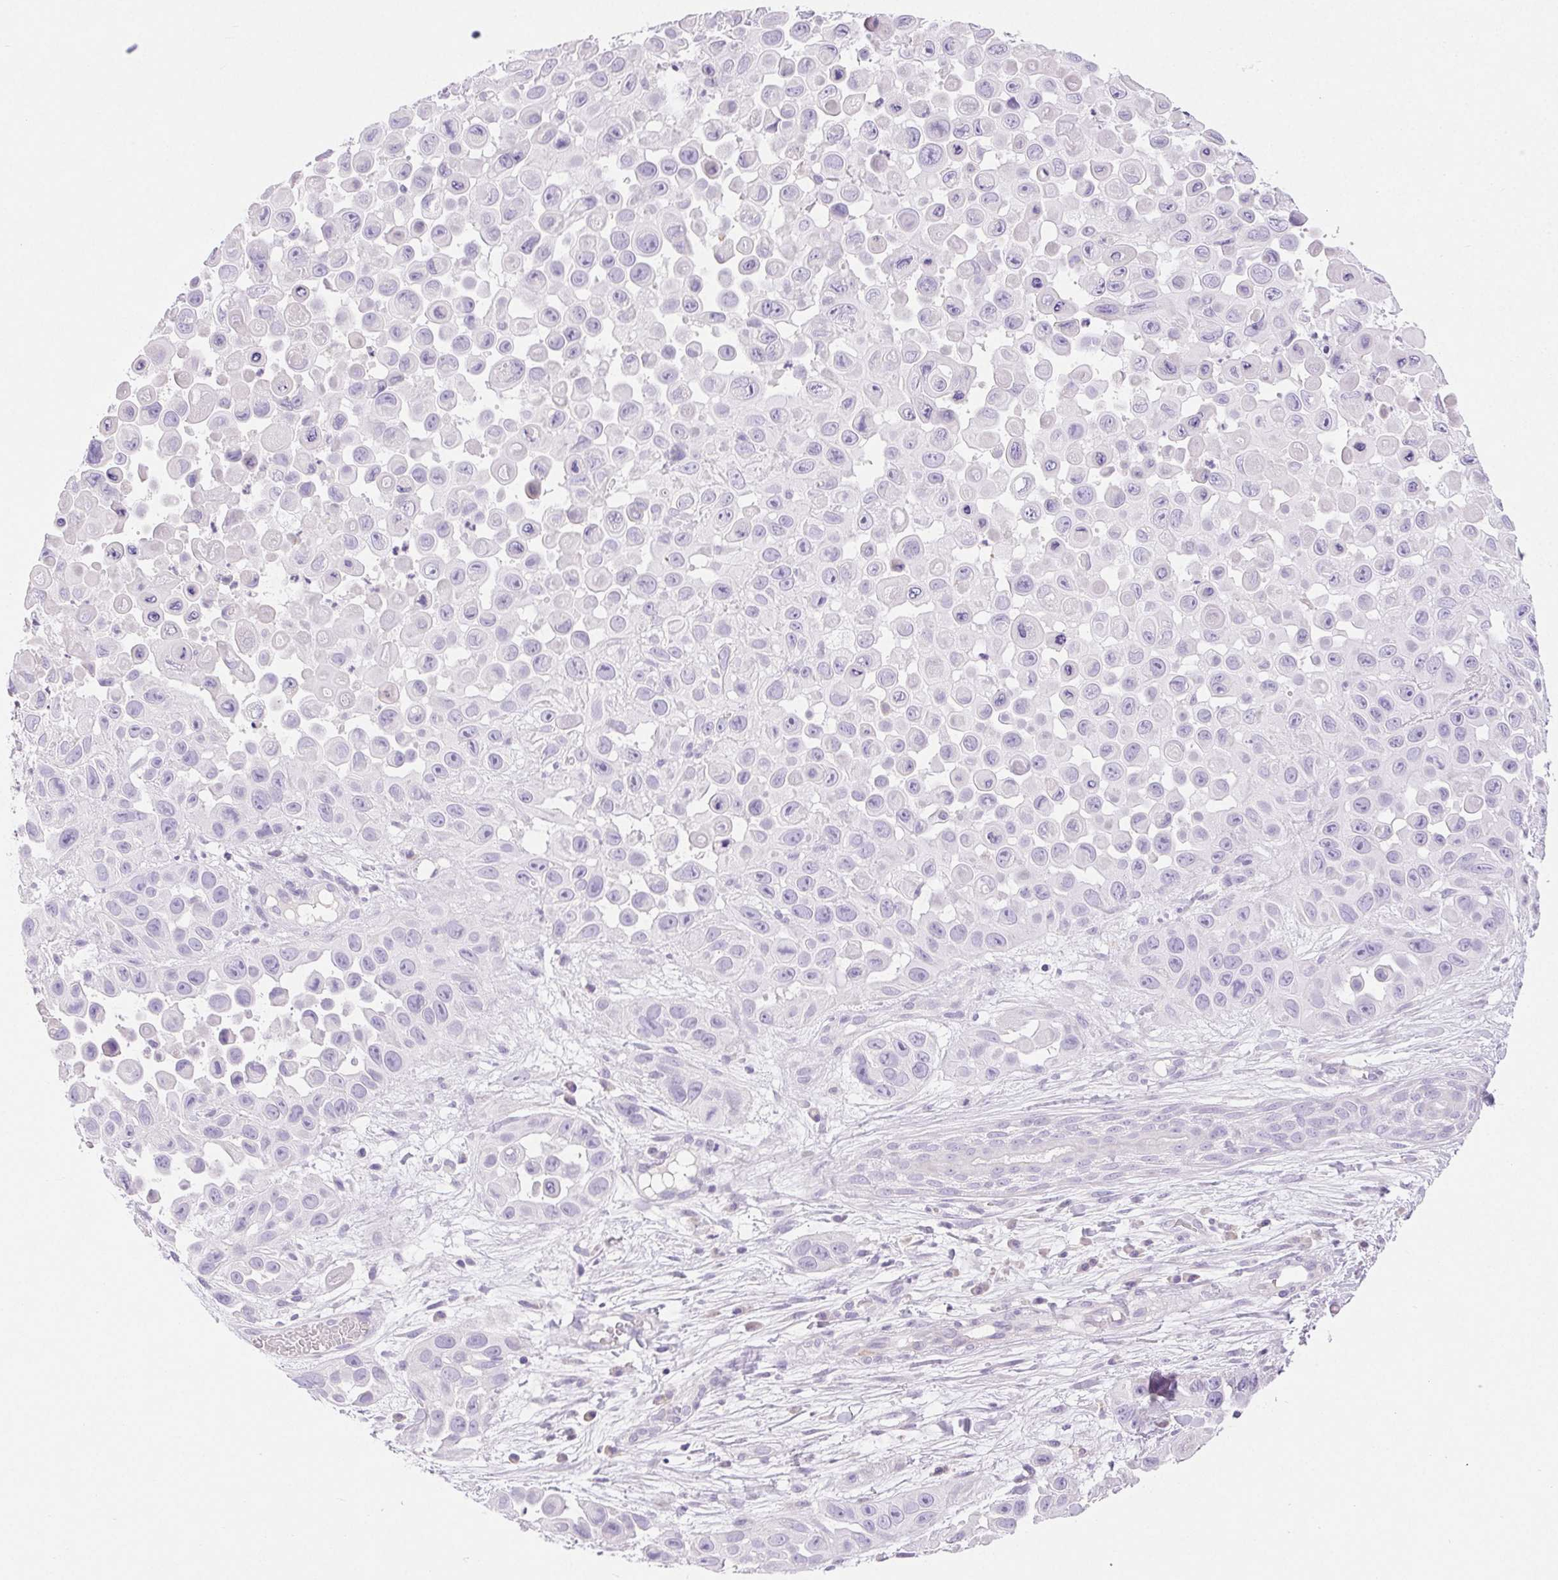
{"staining": {"intensity": "negative", "quantity": "none", "location": "none"}, "tissue": "skin cancer", "cell_type": "Tumor cells", "image_type": "cancer", "snomed": [{"axis": "morphology", "description": "Squamous cell carcinoma, NOS"}, {"axis": "topography", "description": "Skin"}], "caption": "Tumor cells show no significant positivity in skin cancer.", "gene": "ARHGAP11B", "patient": {"sex": "male", "age": 81}}